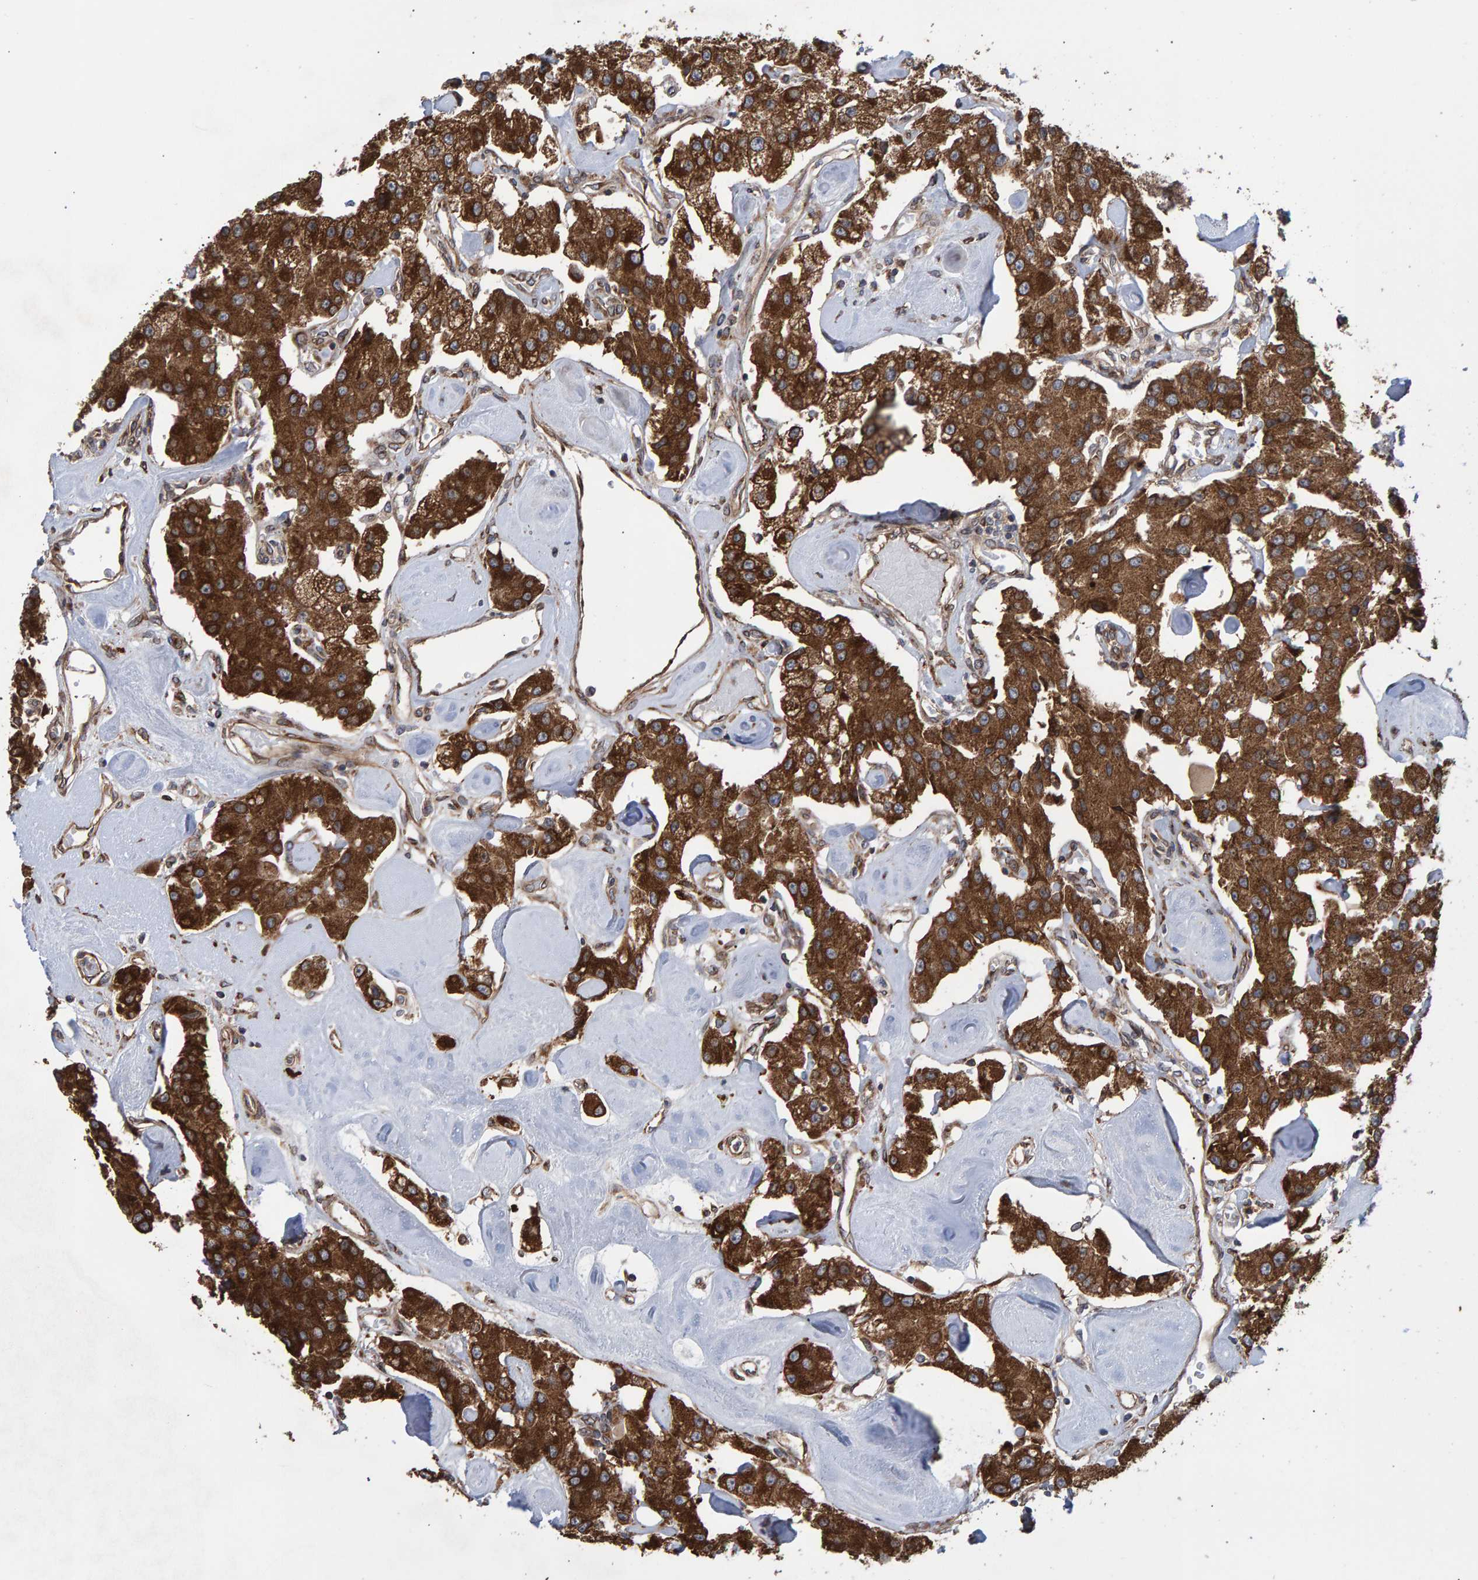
{"staining": {"intensity": "strong", "quantity": ">75%", "location": "cytoplasmic/membranous"}, "tissue": "carcinoid", "cell_type": "Tumor cells", "image_type": "cancer", "snomed": [{"axis": "morphology", "description": "Carcinoid, malignant, NOS"}, {"axis": "topography", "description": "Pancreas"}], "caption": "A histopathology image of carcinoid stained for a protein displays strong cytoplasmic/membranous brown staining in tumor cells. The staining was performed using DAB (3,3'-diaminobenzidine) to visualize the protein expression in brown, while the nuclei were stained in blue with hematoxylin (Magnification: 20x).", "gene": "FAM117A", "patient": {"sex": "male", "age": 41}}